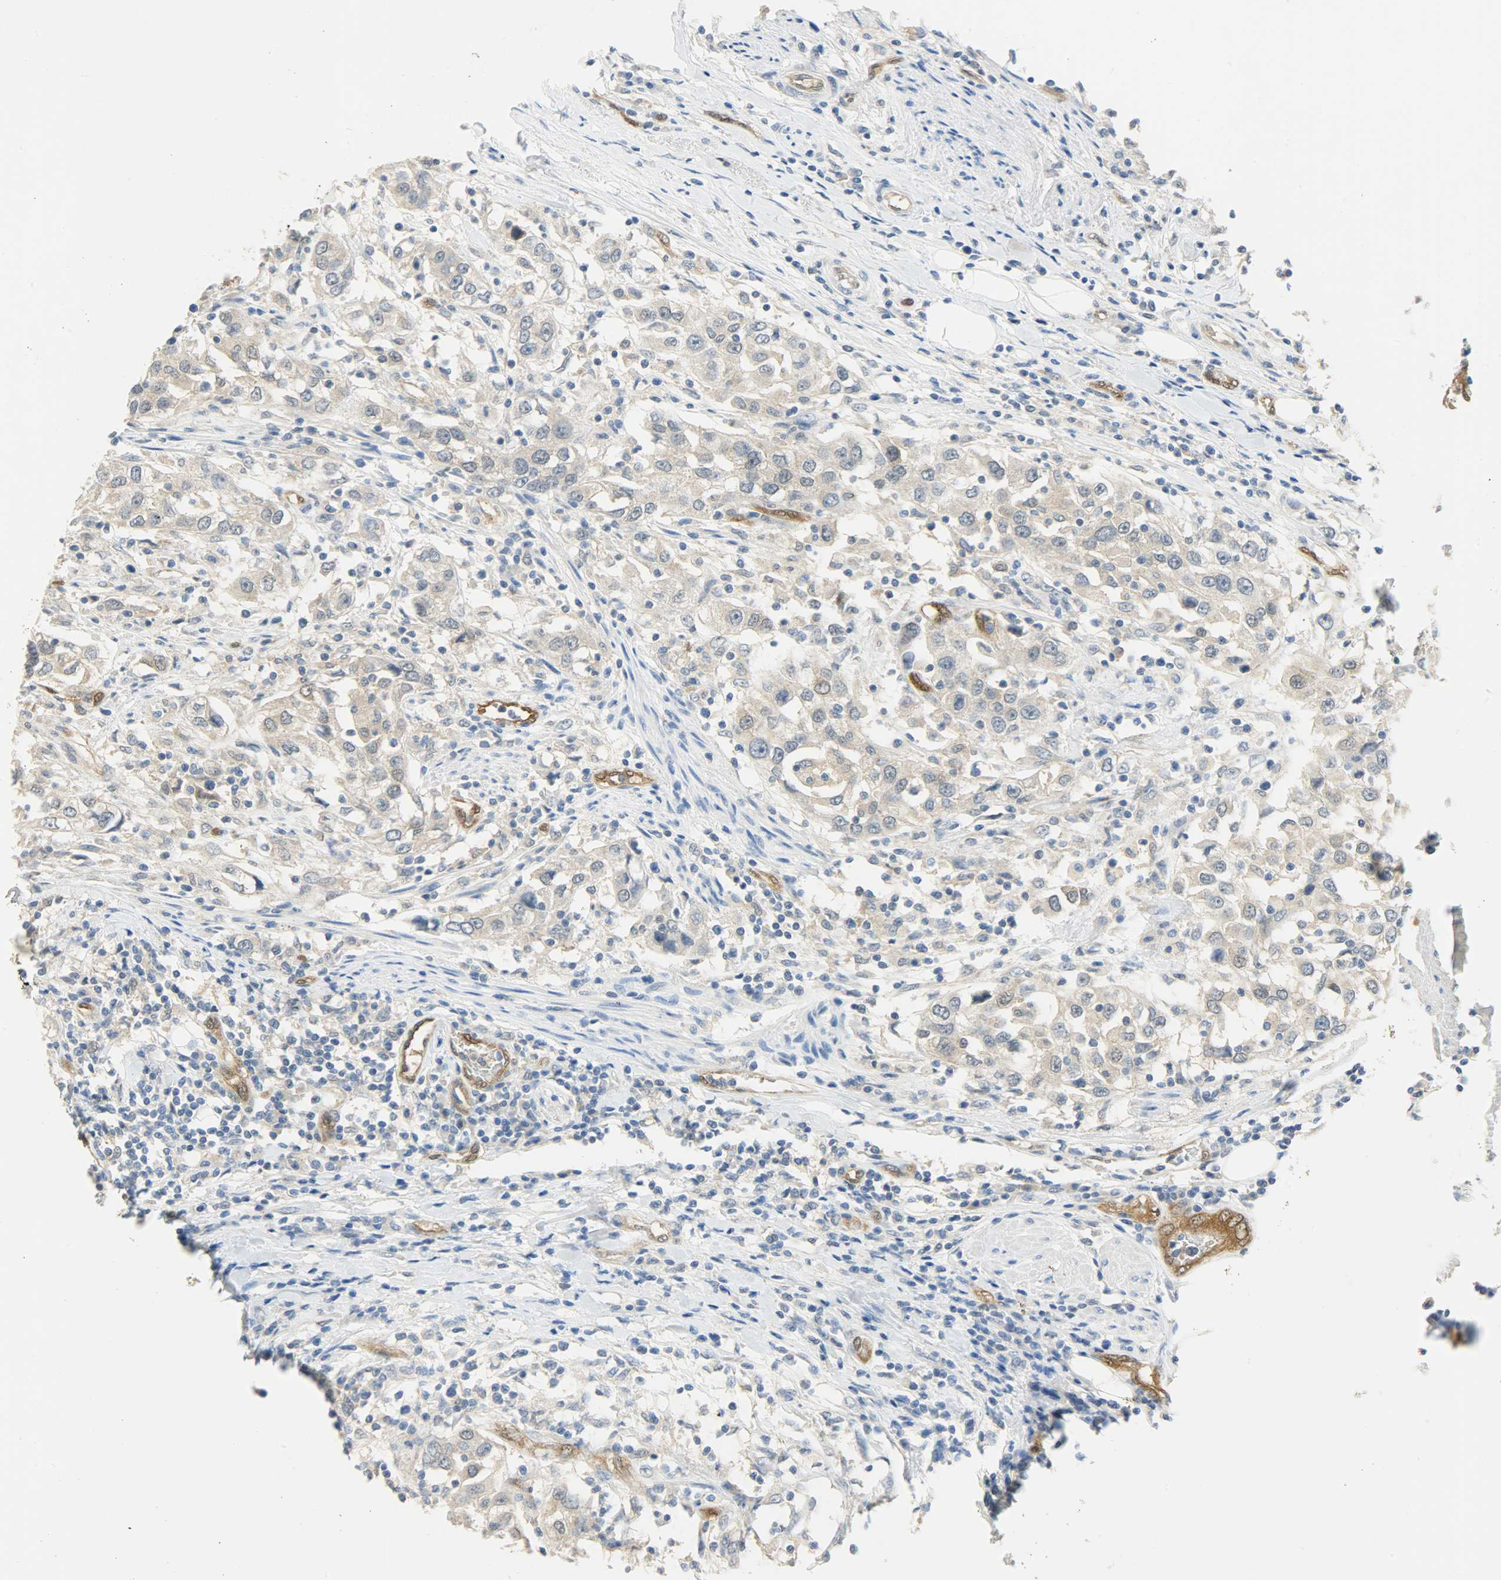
{"staining": {"intensity": "weak", "quantity": ">75%", "location": "cytoplasmic/membranous"}, "tissue": "urothelial cancer", "cell_type": "Tumor cells", "image_type": "cancer", "snomed": [{"axis": "morphology", "description": "Urothelial carcinoma, High grade"}, {"axis": "topography", "description": "Urinary bladder"}], "caption": "IHC (DAB) staining of human urothelial cancer shows weak cytoplasmic/membranous protein staining in approximately >75% of tumor cells.", "gene": "FKBP1A", "patient": {"sex": "female", "age": 80}}